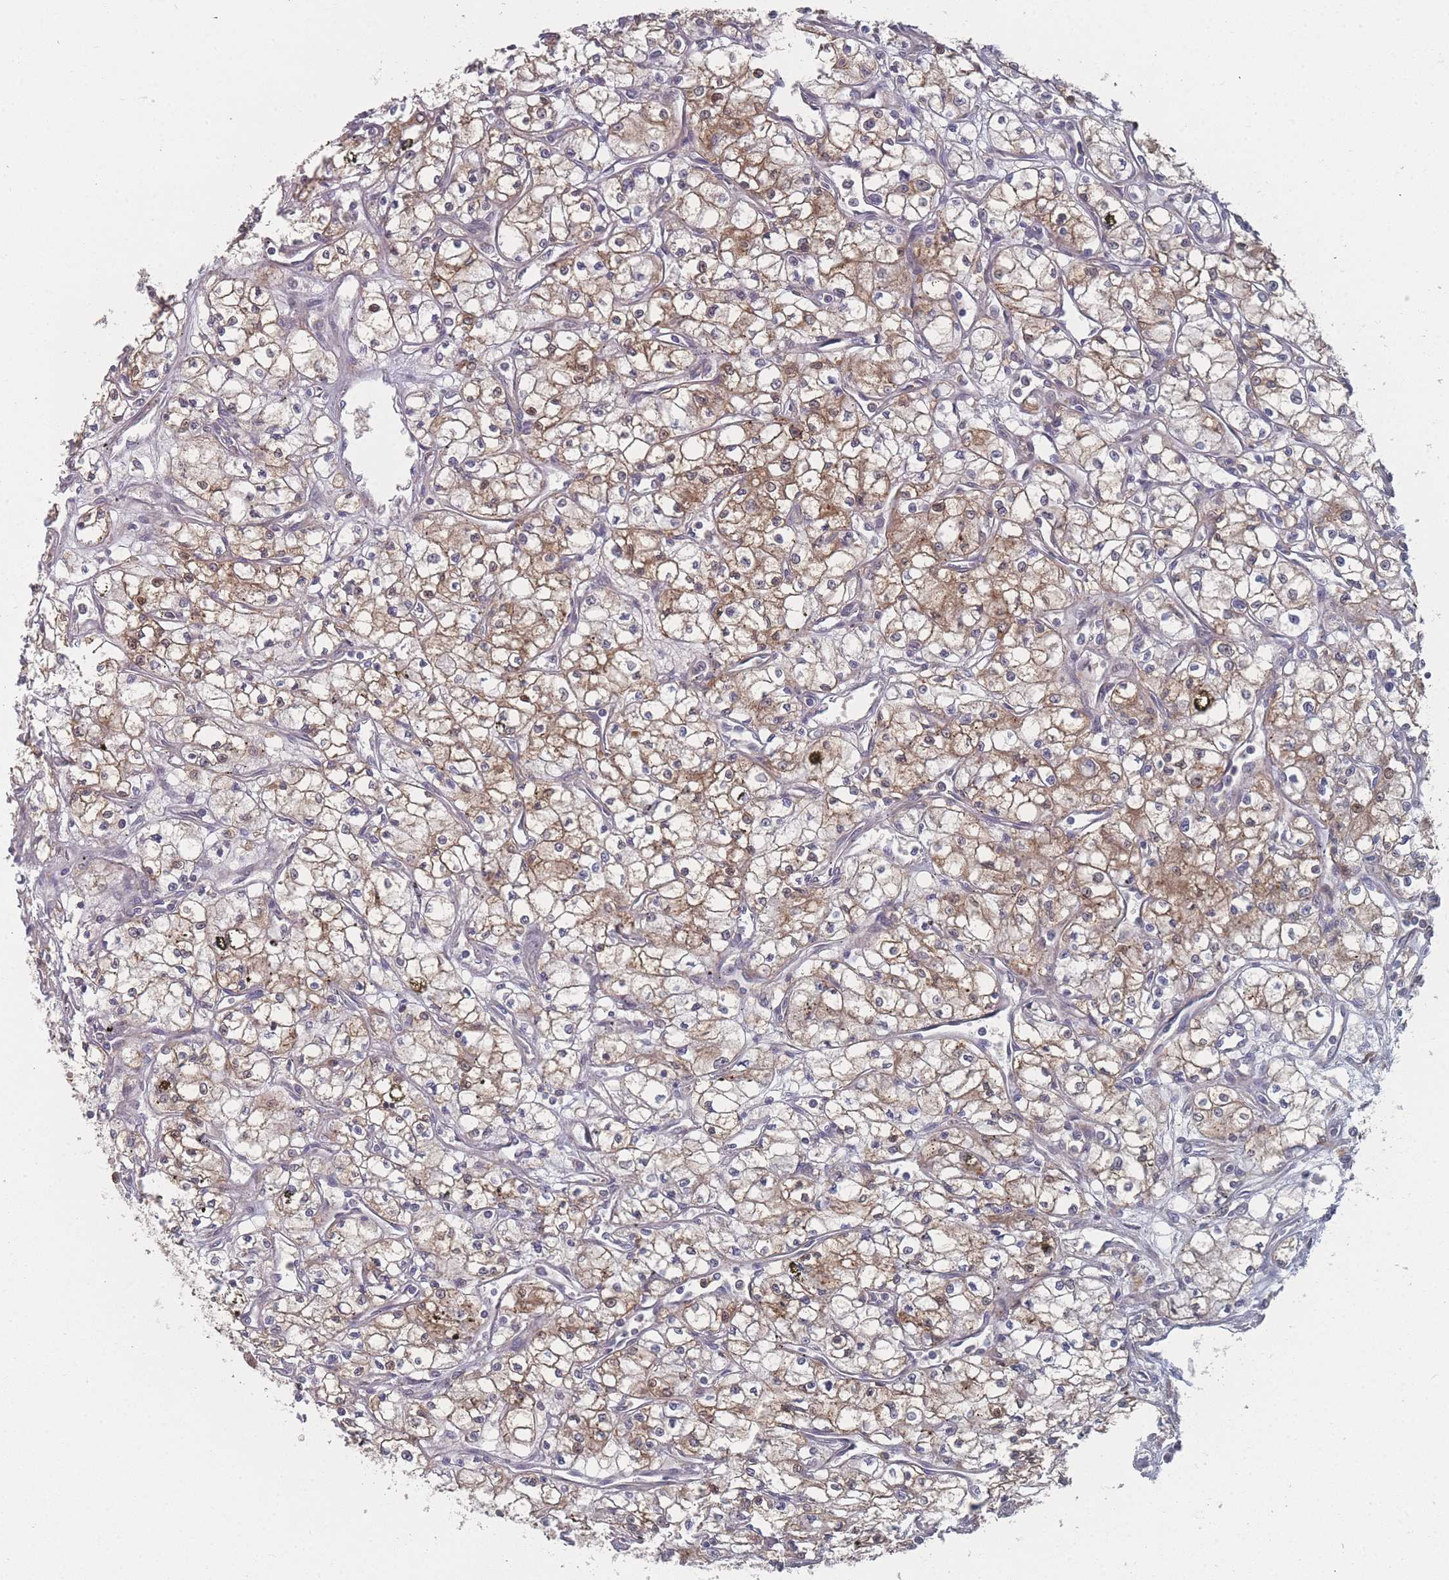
{"staining": {"intensity": "moderate", "quantity": ">75%", "location": "cytoplasmic/membranous"}, "tissue": "renal cancer", "cell_type": "Tumor cells", "image_type": "cancer", "snomed": [{"axis": "morphology", "description": "Adenocarcinoma, NOS"}, {"axis": "topography", "description": "Kidney"}], "caption": "DAB immunohistochemical staining of human renal cancer (adenocarcinoma) displays moderate cytoplasmic/membranous protein expression in approximately >75% of tumor cells.", "gene": "TBC1D25", "patient": {"sex": "male", "age": 59}}